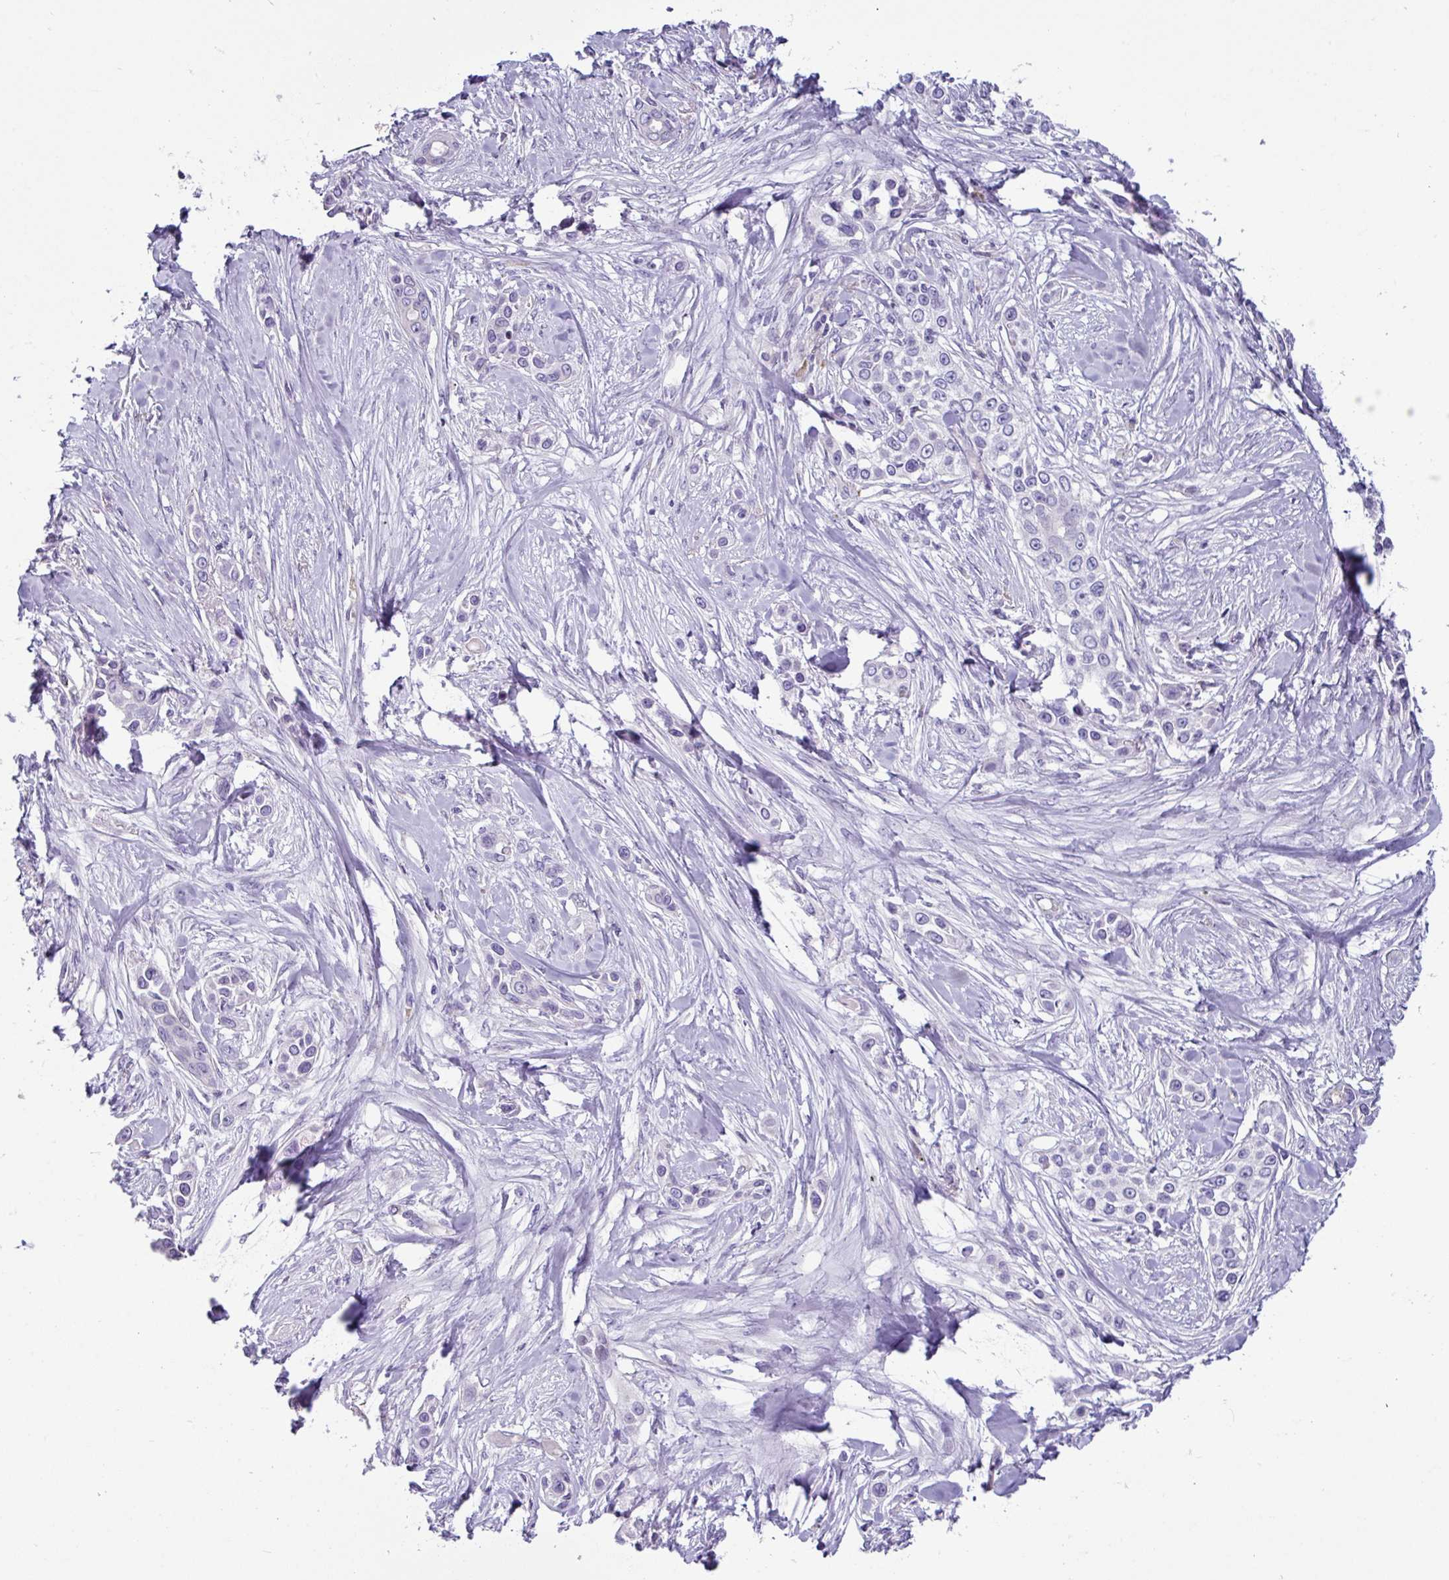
{"staining": {"intensity": "negative", "quantity": "none", "location": "none"}, "tissue": "skin cancer", "cell_type": "Tumor cells", "image_type": "cancer", "snomed": [{"axis": "morphology", "description": "Squamous cell carcinoma, NOS"}, {"axis": "topography", "description": "Skin"}], "caption": "Immunohistochemistry histopathology image of neoplastic tissue: human skin cancer (squamous cell carcinoma) stained with DAB displays no significant protein staining in tumor cells.", "gene": "RGS16", "patient": {"sex": "female", "age": 69}}